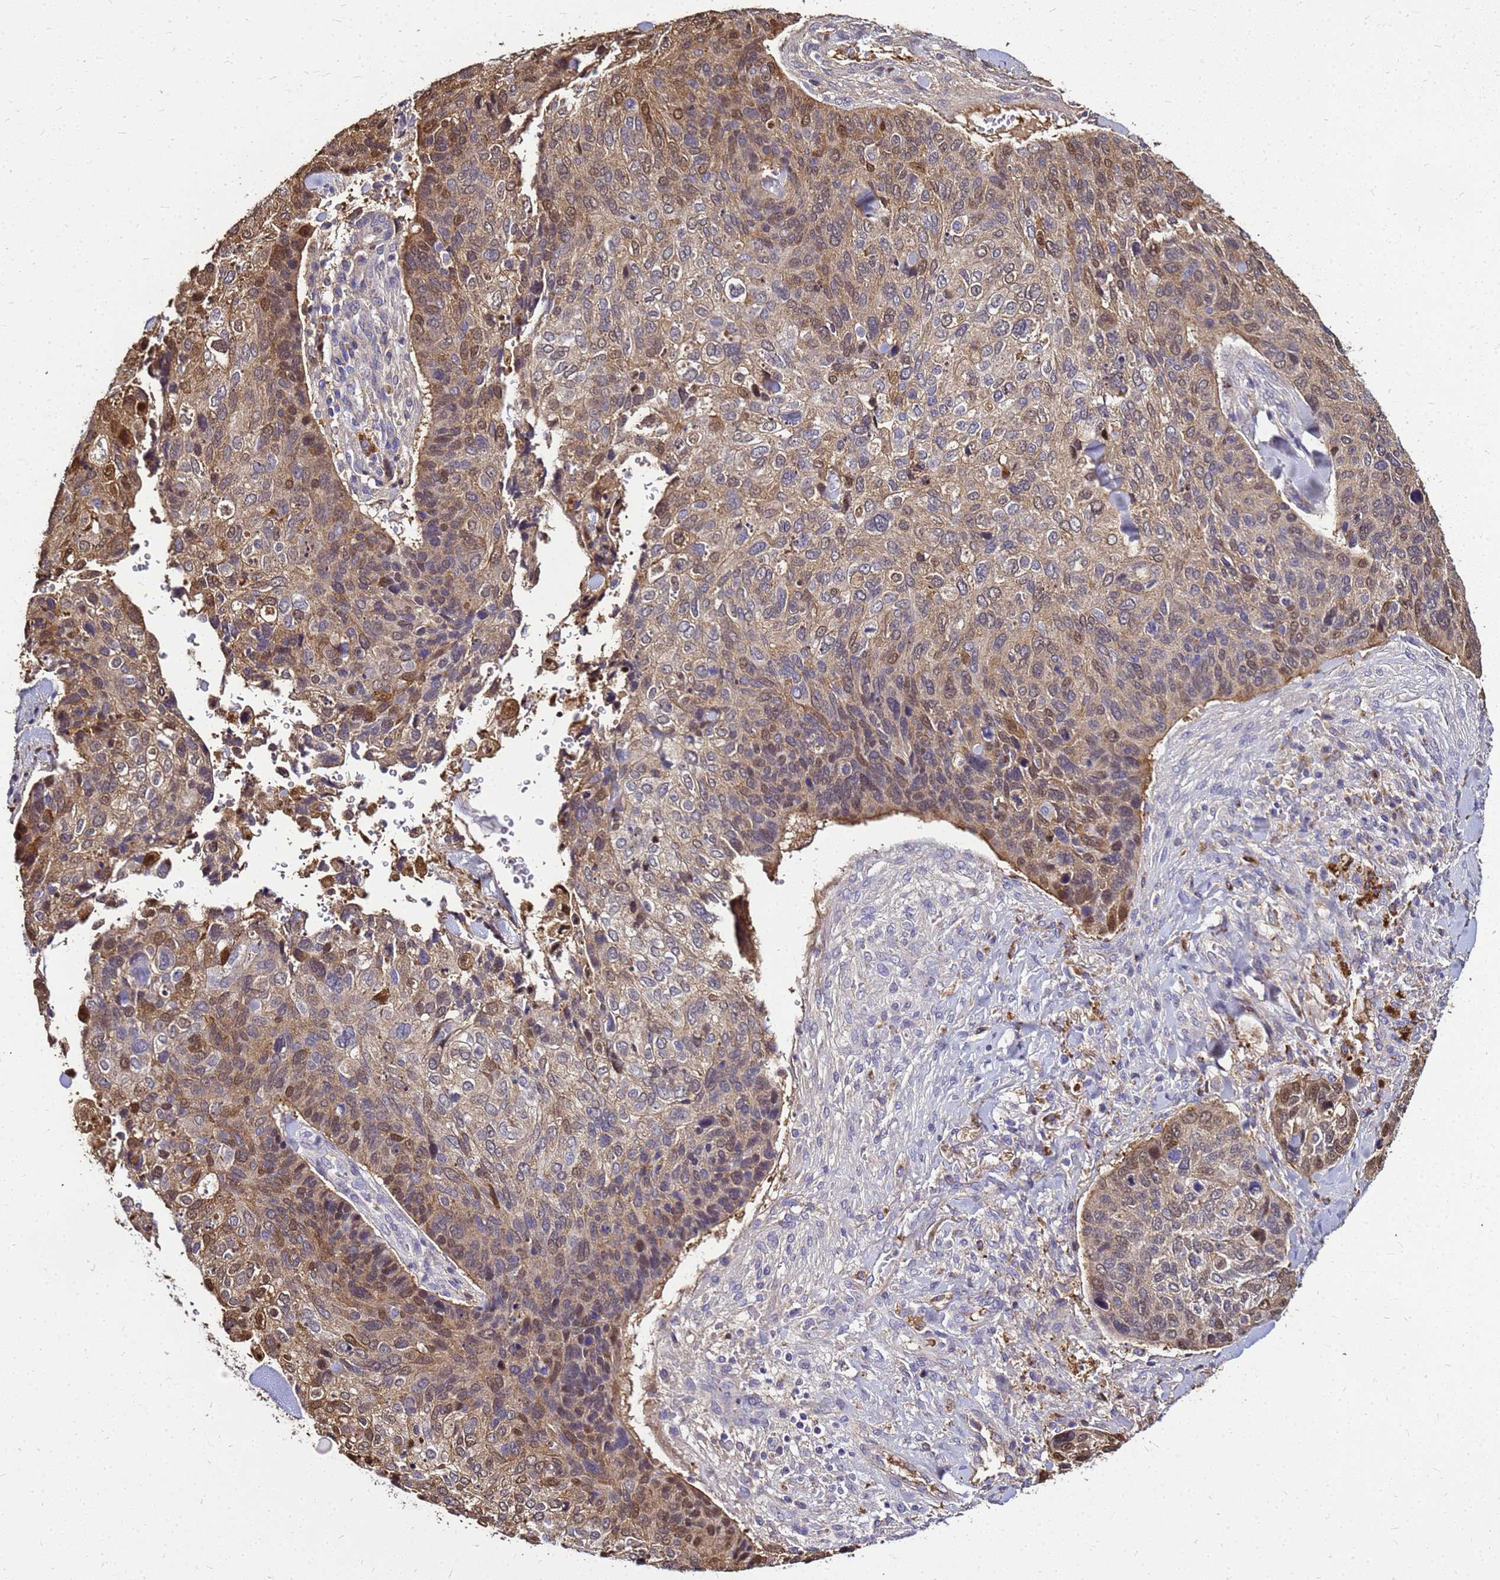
{"staining": {"intensity": "weak", "quantity": ">75%", "location": "cytoplasmic/membranous,nuclear"}, "tissue": "skin cancer", "cell_type": "Tumor cells", "image_type": "cancer", "snomed": [{"axis": "morphology", "description": "Basal cell carcinoma"}, {"axis": "topography", "description": "Skin"}], "caption": "Skin cancer stained with IHC exhibits weak cytoplasmic/membranous and nuclear expression in approximately >75% of tumor cells.", "gene": "S100A2", "patient": {"sex": "female", "age": 74}}